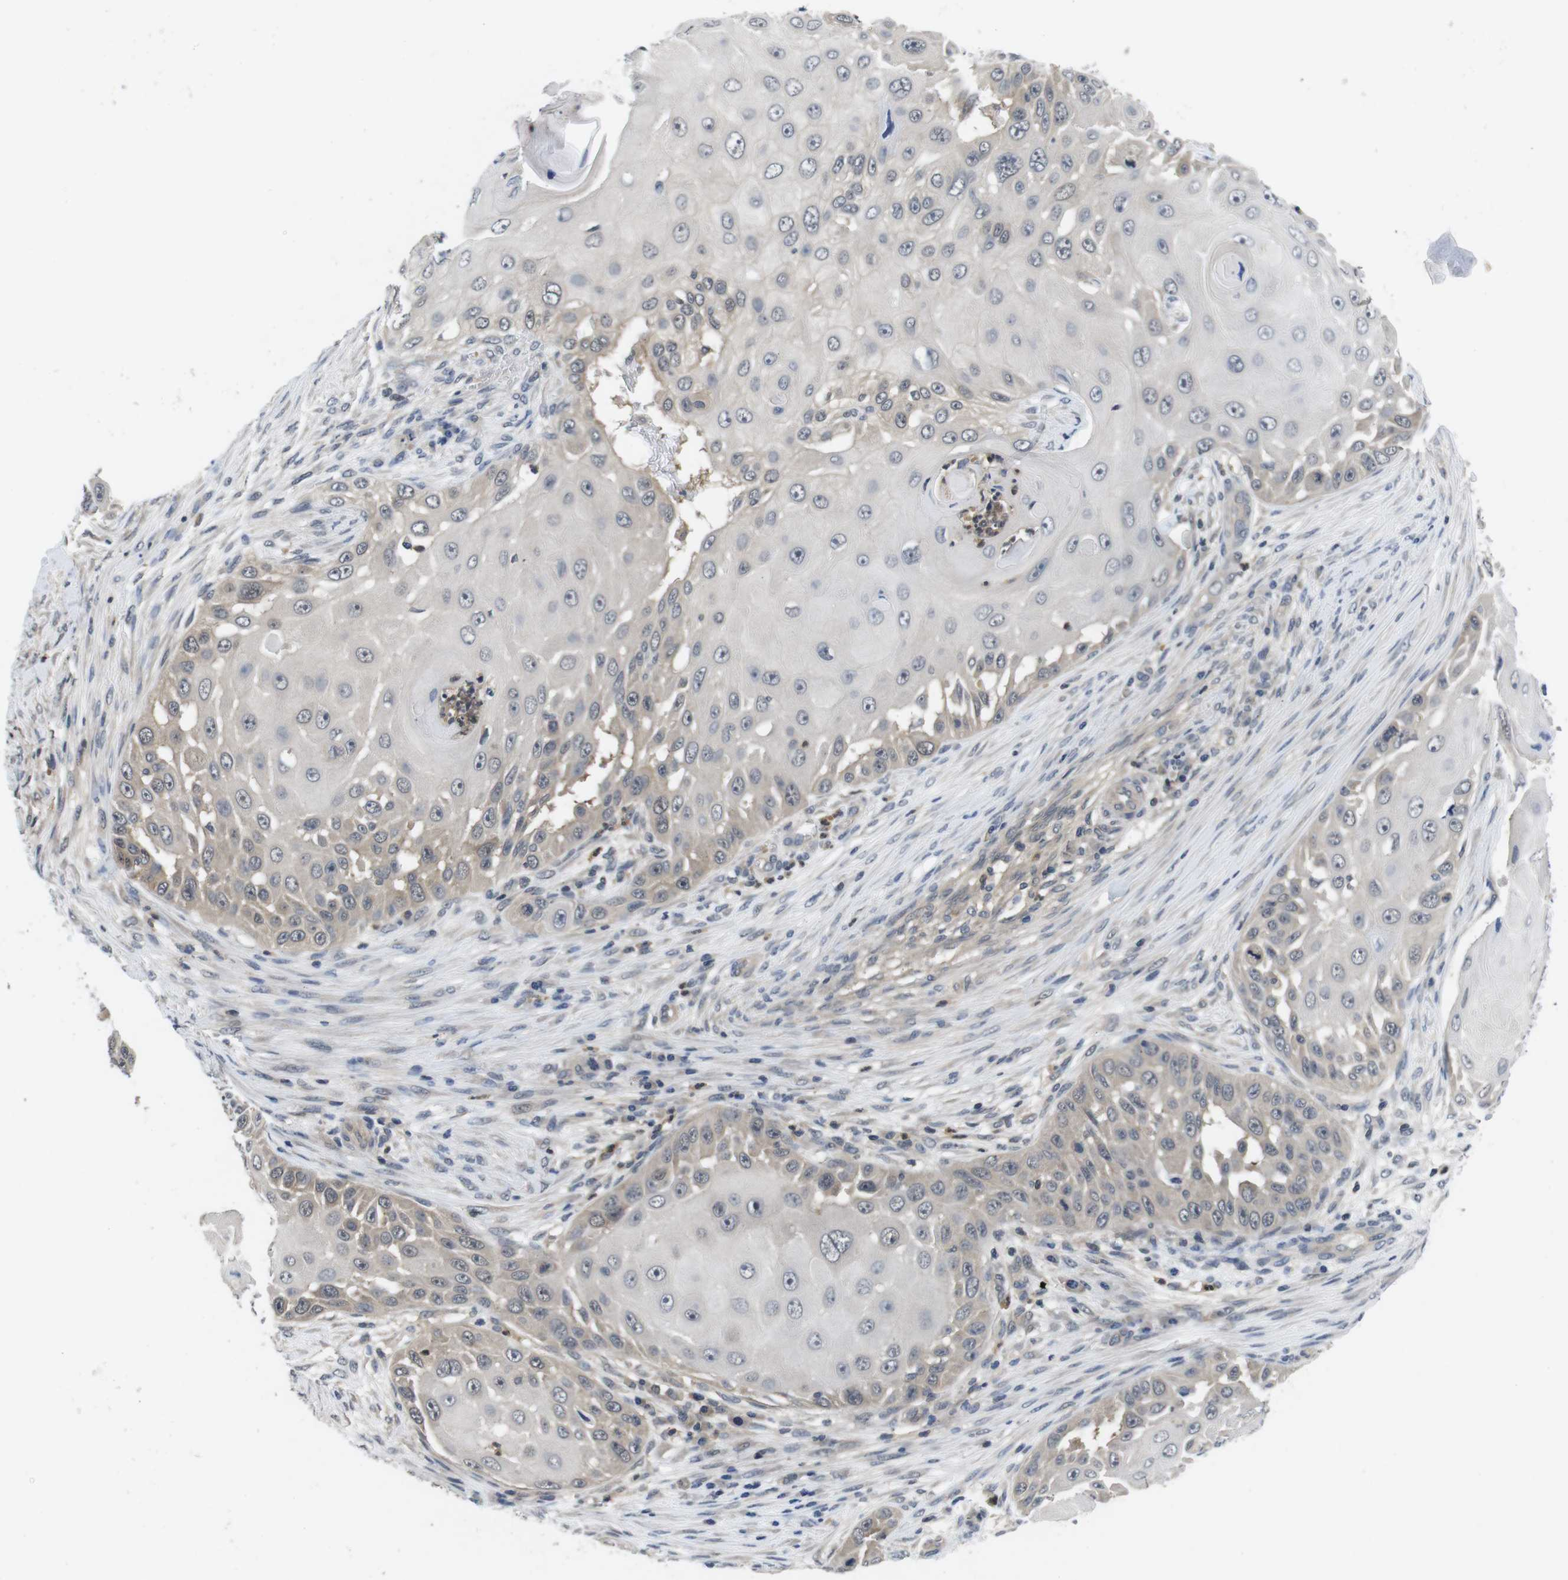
{"staining": {"intensity": "weak", "quantity": "<25%", "location": "cytoplasmic/membranous"}, "tissue": "skin cancer", "cell_type": "Tumor cells", "image_type": "cancer", "snomed": [{"axis": "morphology", "description": "Squamous cell carcinoma, NOS"}, {"axis": "topography", "description": "Skin"}], "caption": "Immunohistochemical staining of human squamous cell carcinoma (skin) demonstrates no significant expression in tumor cells. (DAB (3,3'-diaminobenzidine) IHC, high magnification).", "gene": "FADD", "patient": {"sex": "female", "age": 44}}